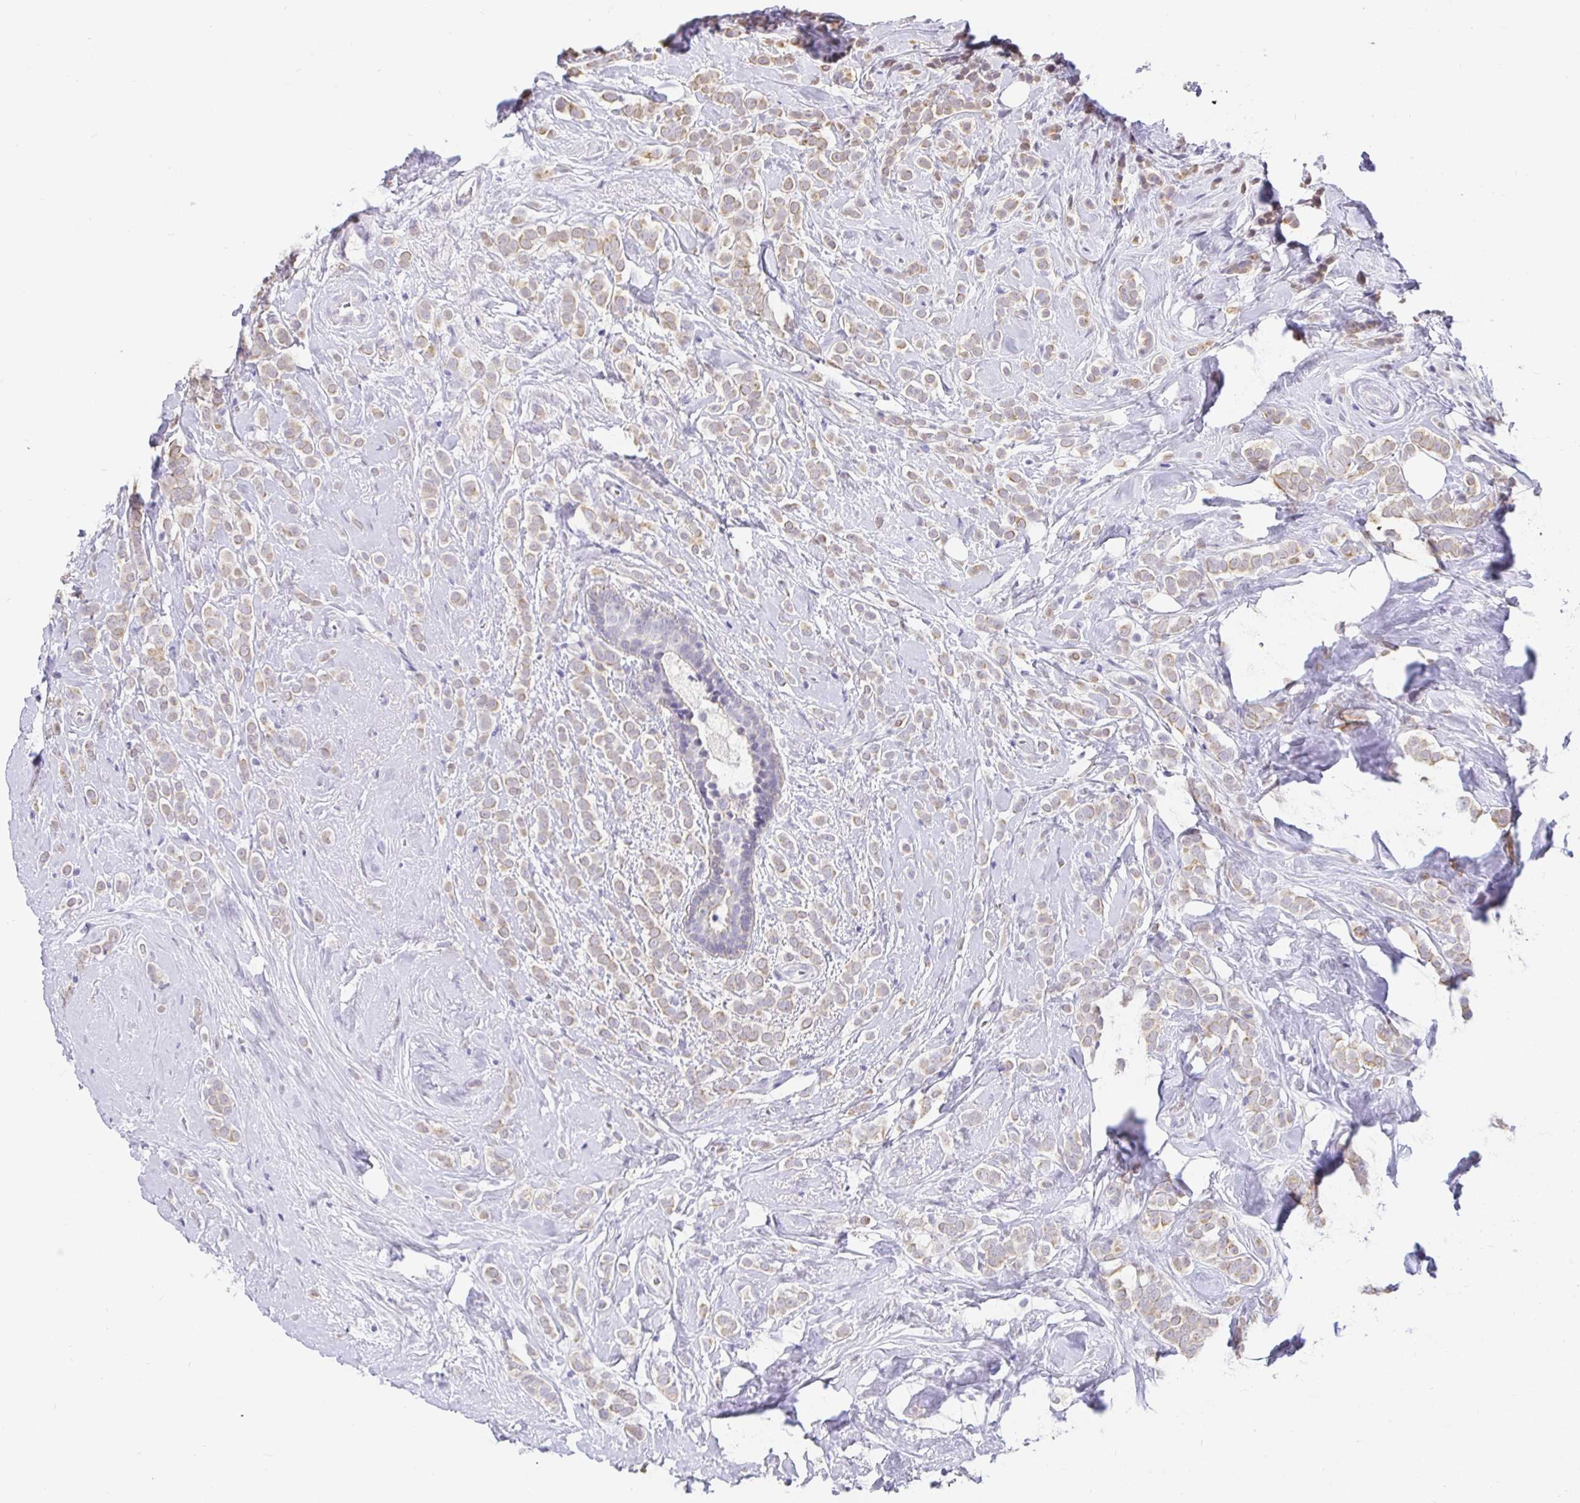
{"staining": {"intensity": "weak", "quantity": "25%-75%", "location": "cytoplasmic/membranous"}, "tissue": "breast cancer", "cell_type": "Tumor cells", "image_type": "cancer", "snomed": [{"axis": "morphology", "description": "Lobular carcinoma"}, {"axis": "topography", "description": "Breast"}], "caption": "High-power microscopy captured an IHC photomicrograph of breast cancer (lobular carcinoma), revealing weak cytoplasmic/membranous positivity in about 25%-75% of tumor cells.", "gene": "EZHIP", "patient": {"sex": "female", "age": 49}}